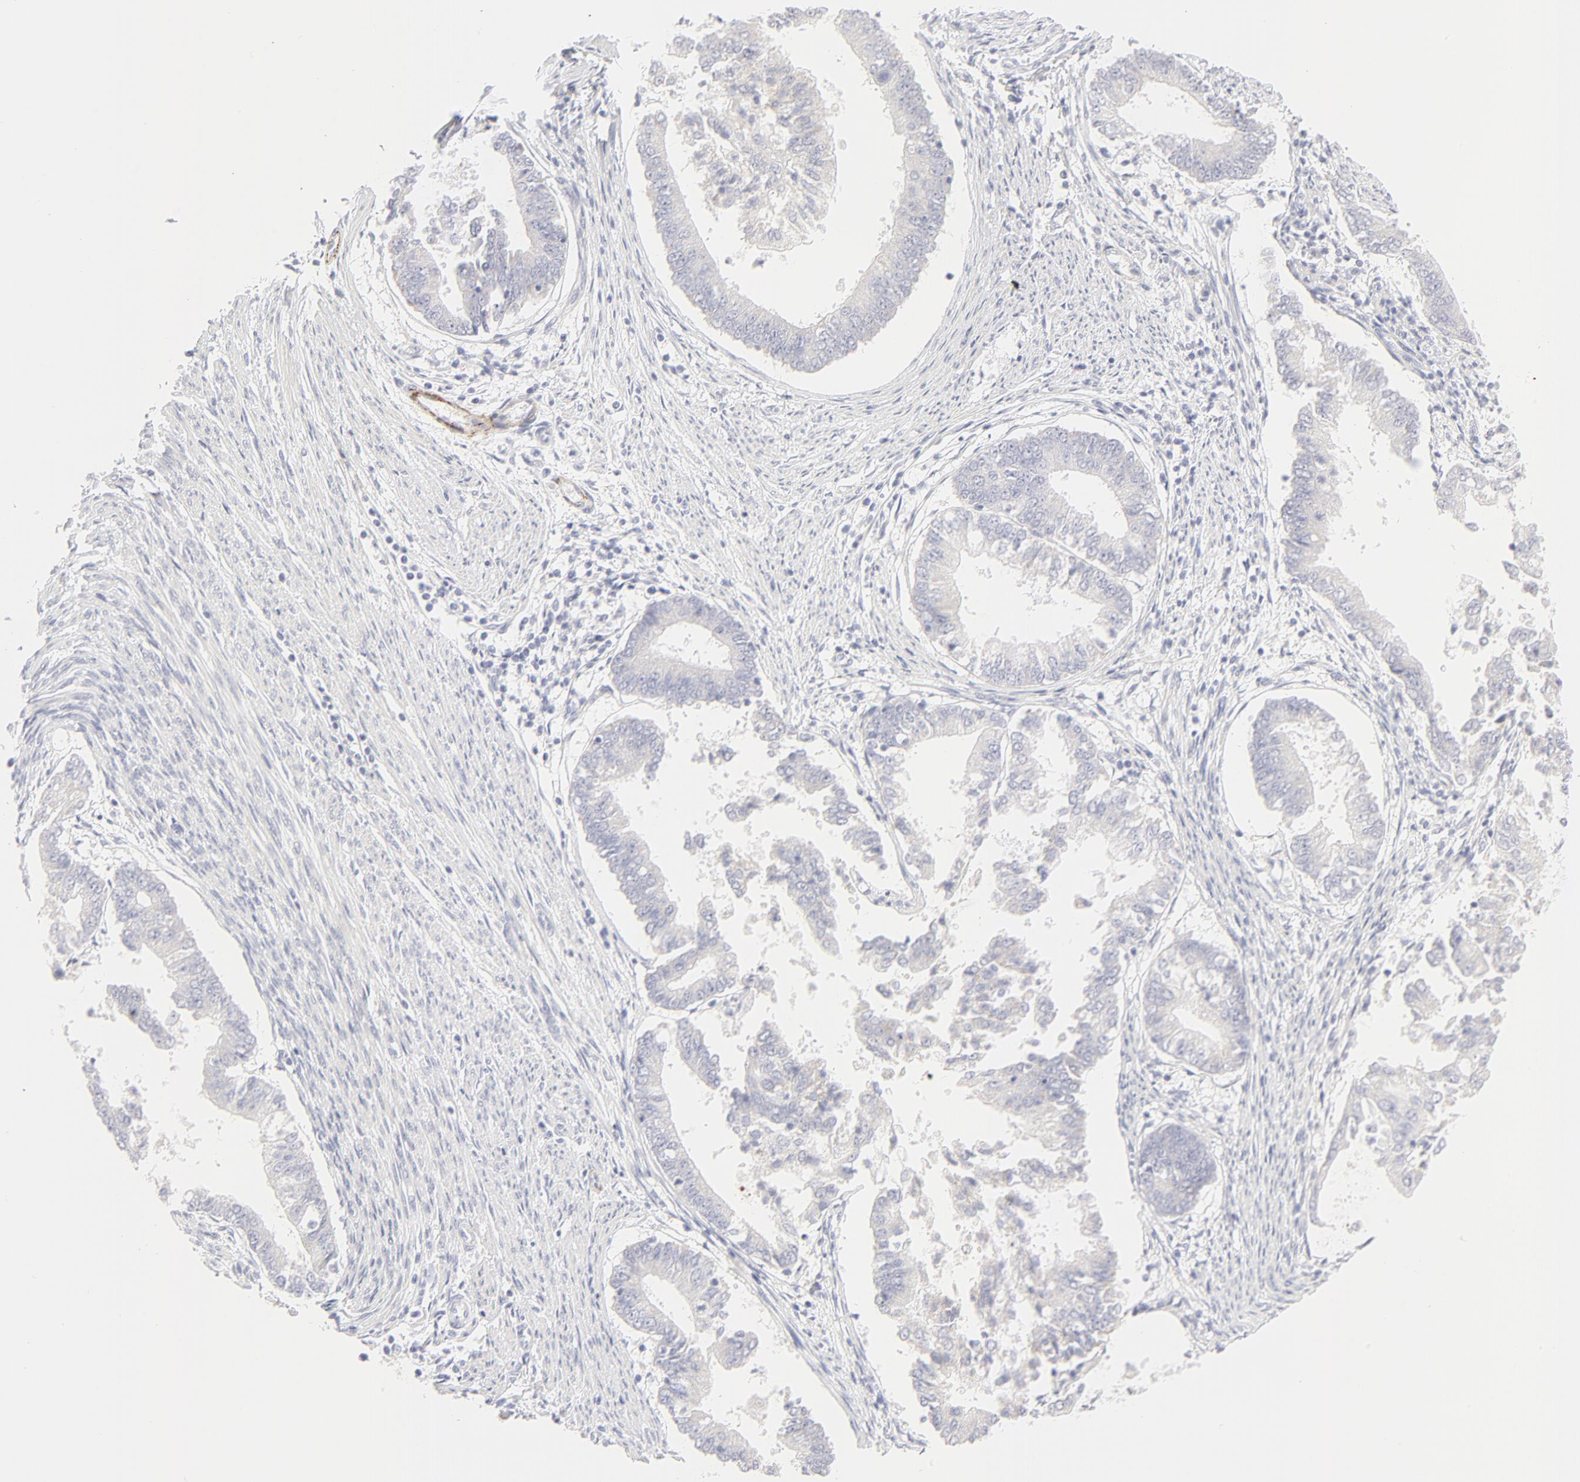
{"staining": {"intensity": "negative", "quantity": "none", "location": "none"}, "tissue": "endometrial cancer", "cell_type": "Tumor cells", "image_type": "cancer", "snomed": [{"axis": "morphology", "description": "Adenocarcinoma, NOS"}, {"axis": "topography", "description": "Endometrium"}], "caption": "Immunohistochemistry (IHC) micrograph of neoplastic tissue: endometrial cancer stained with DAB (3,3'-diaminobenzidine) exhibits no significant protein positivity in tumor cells.", "gene": "NPNT", "patient": {"sex": "female", "age": 63}}